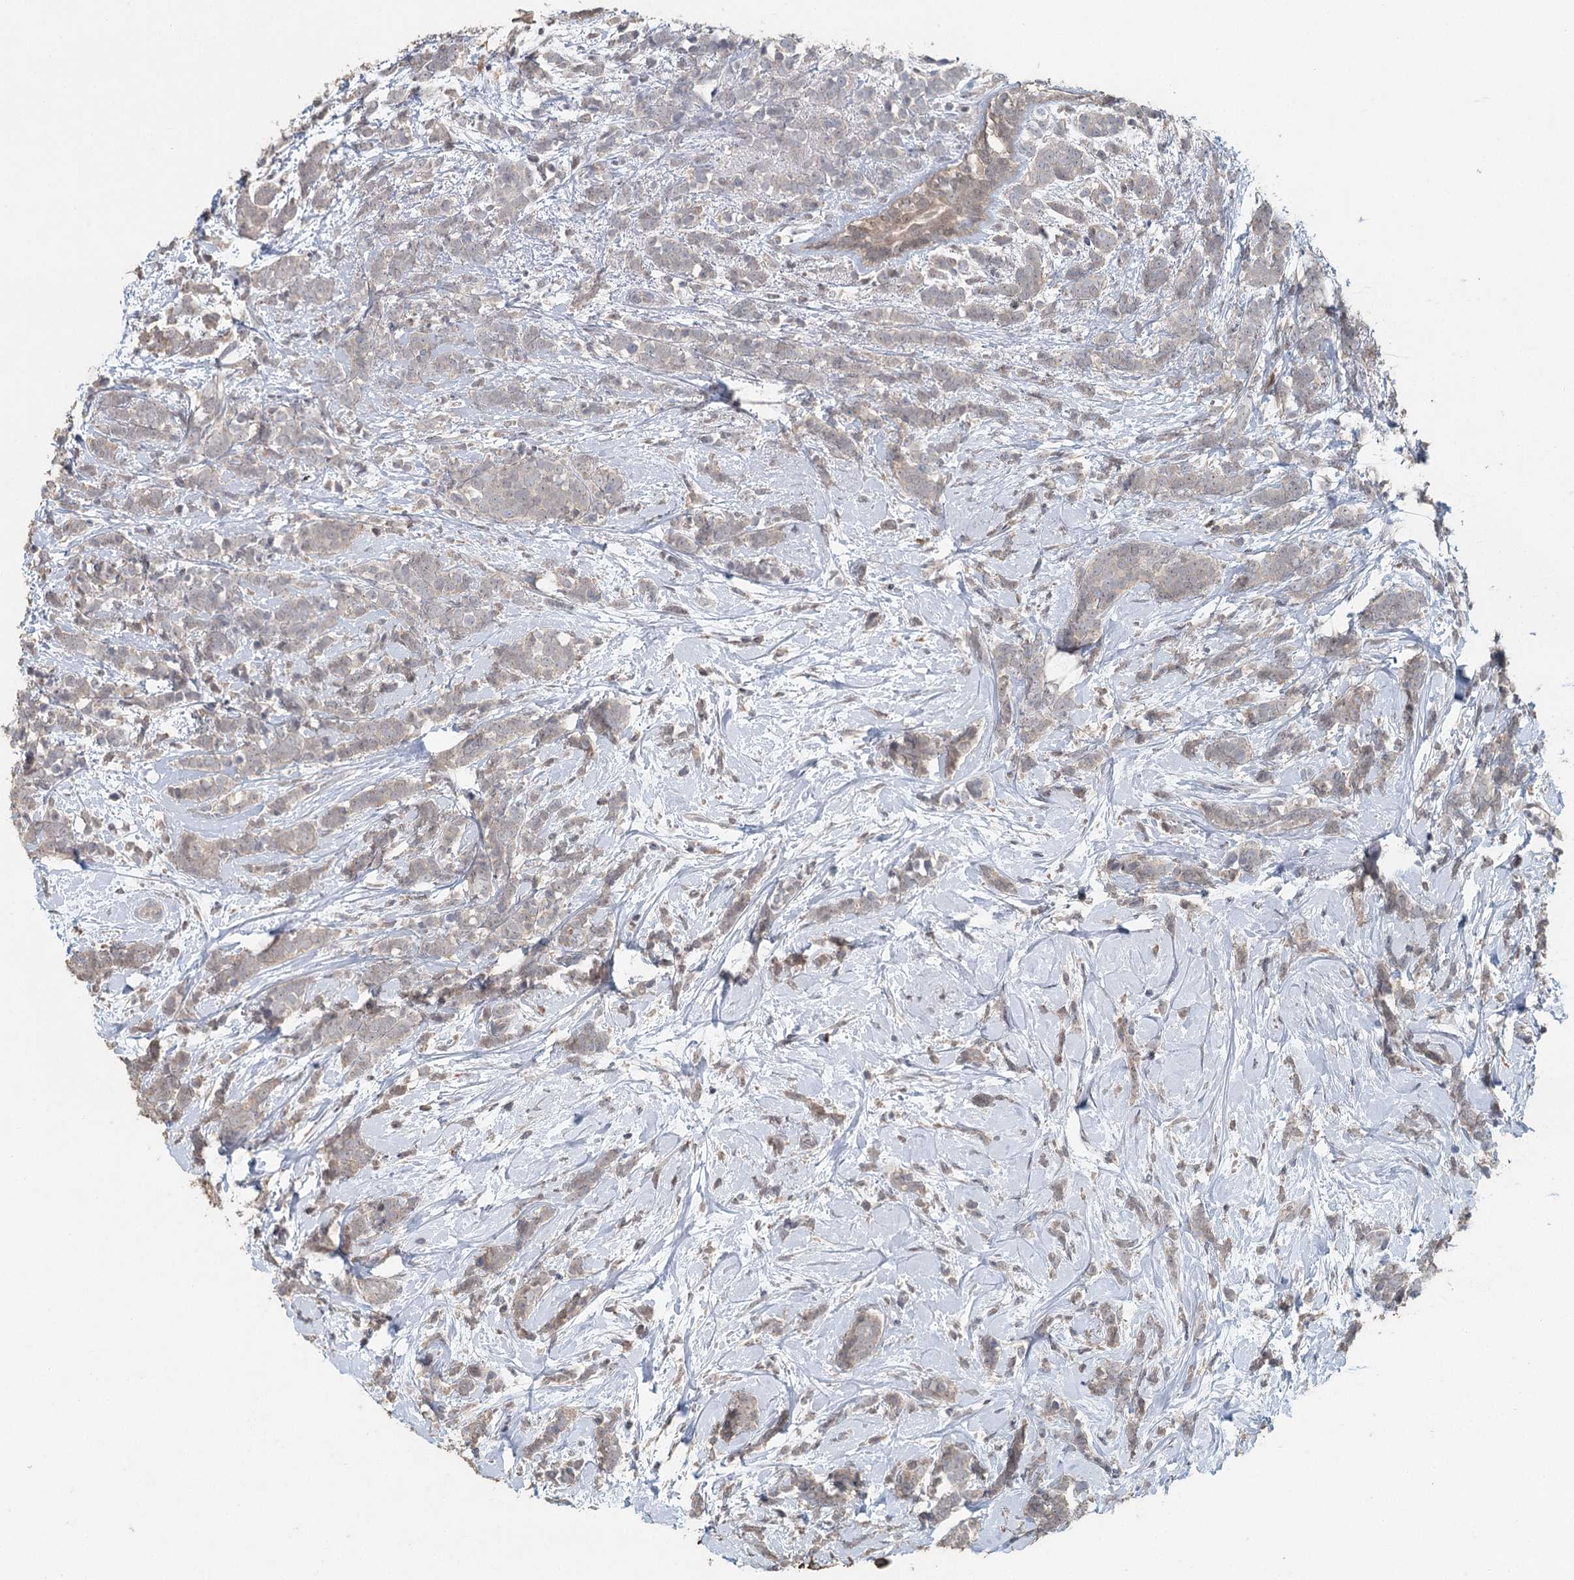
{"staining": {"intensity": "negative", "quantity": "none", "location": "none"}, "tissue": "breast cancer", "cell_type": "Tumor cells", "image_type": "cancer", "snomed": [{"axis": "morphology", "description": "Lobular carcinoma"}, {"axis": "topography", "description": "Breast"}], "caption": "IHC histopathology image of neoplastic tissue: breast cancer stained with DAB (3,3'-diaminobenzidine) displays no significant protein positivity in tumor cells.", "gene": "ADK", "patient": {"sex": "female", "age": 58}}